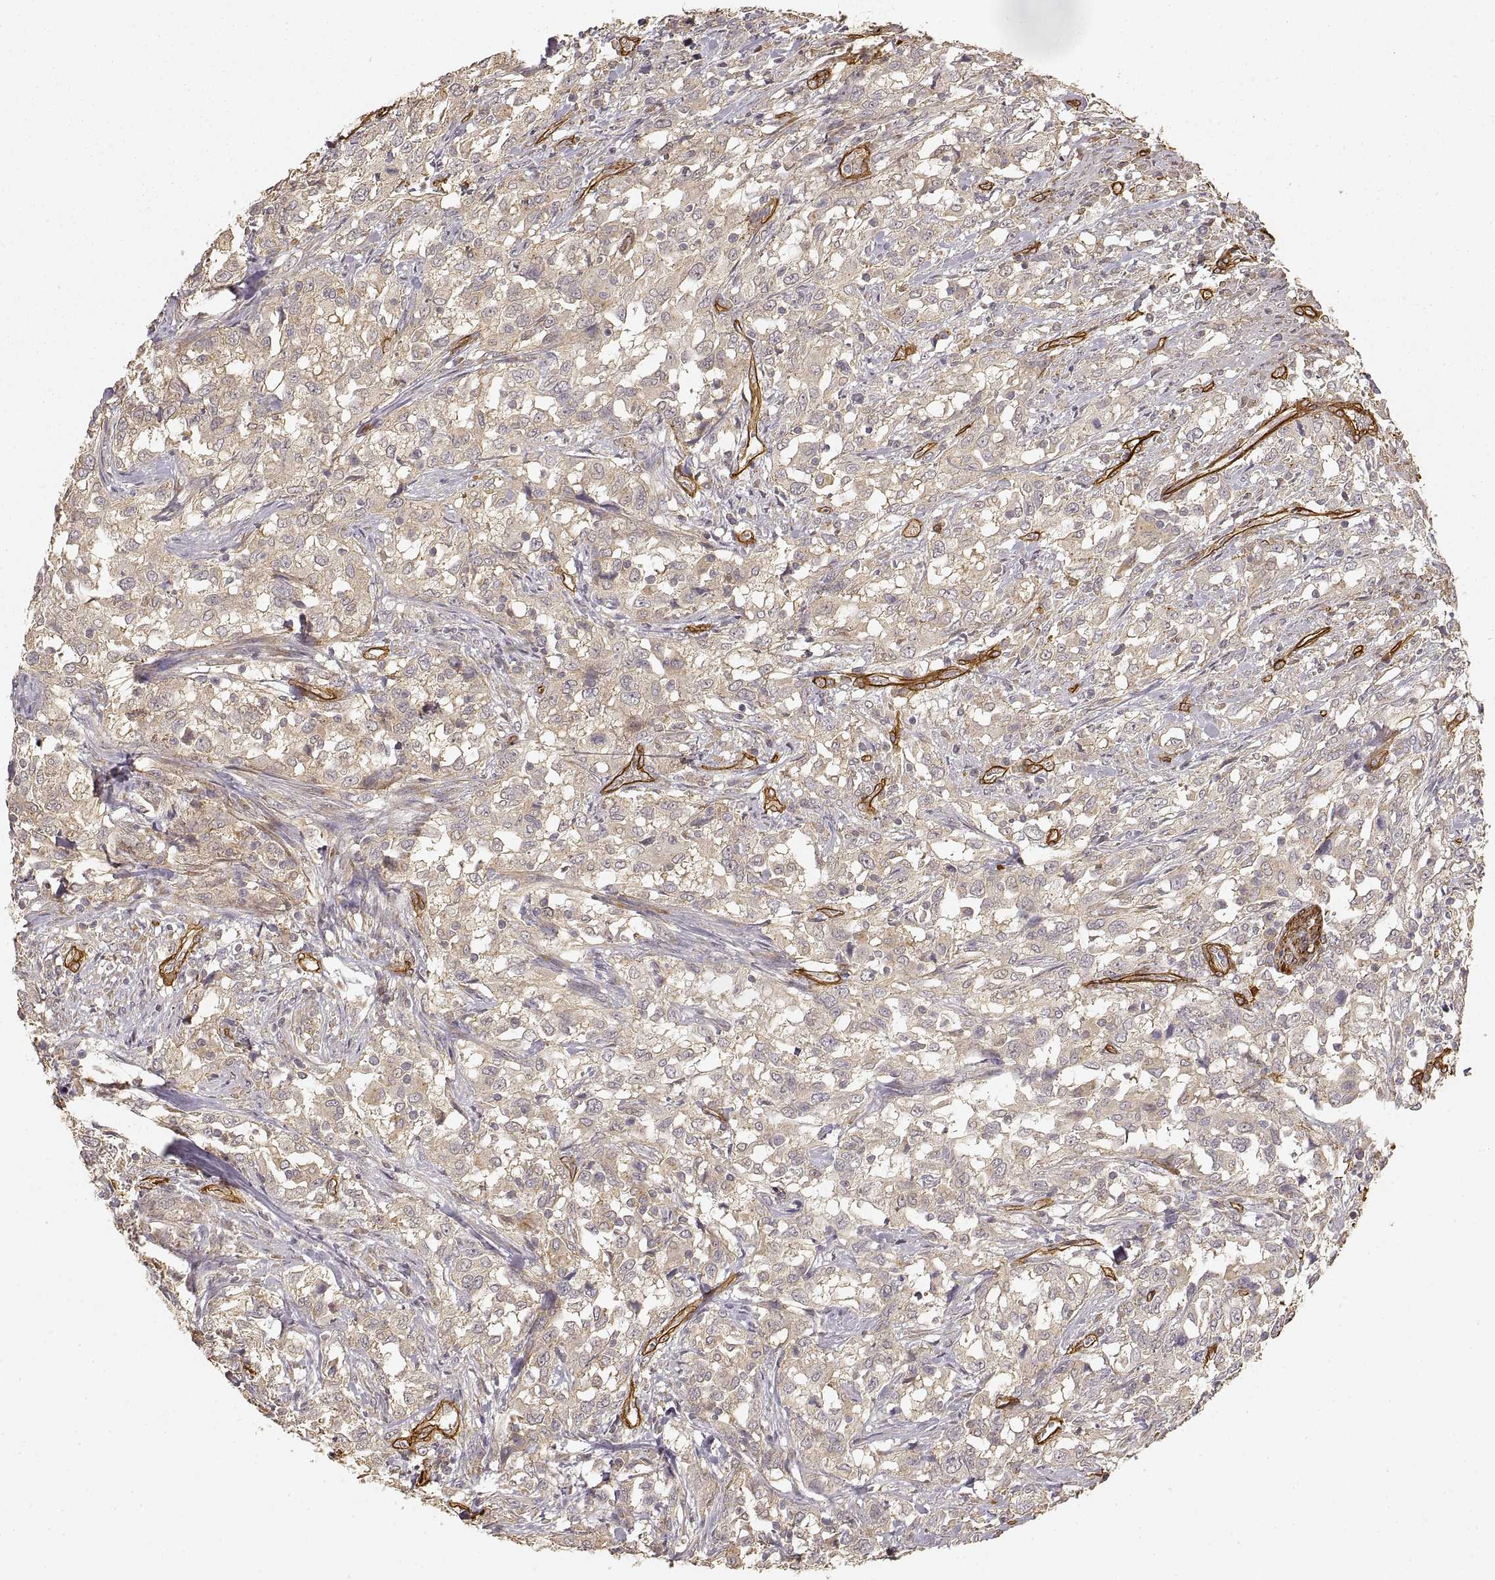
{"staining": {"intensity": "weak", "quantity": "<25%", "location": "cytoplasmic/membranous"}, "tissue": "urothelial cancer", "cell_type": "Tumor cells", "image_type": "cancer", "snomed": [{"axis": "morphology", "description": "Urothelial carcinoma, NOS"}, {"axis": "morphology", "description": "Urothelial carcinoma, High grade"}, {"axis": "topography", "description": "Urinary bladder"}], "caption": "This image is of urothelial cancer stained with IHC to label a protein in brown with the nuclei are counter-stained blue. There is no staining in tumor cells.", "gene": "LAMA4", "patient": {"sex": "female", "age": 64}}